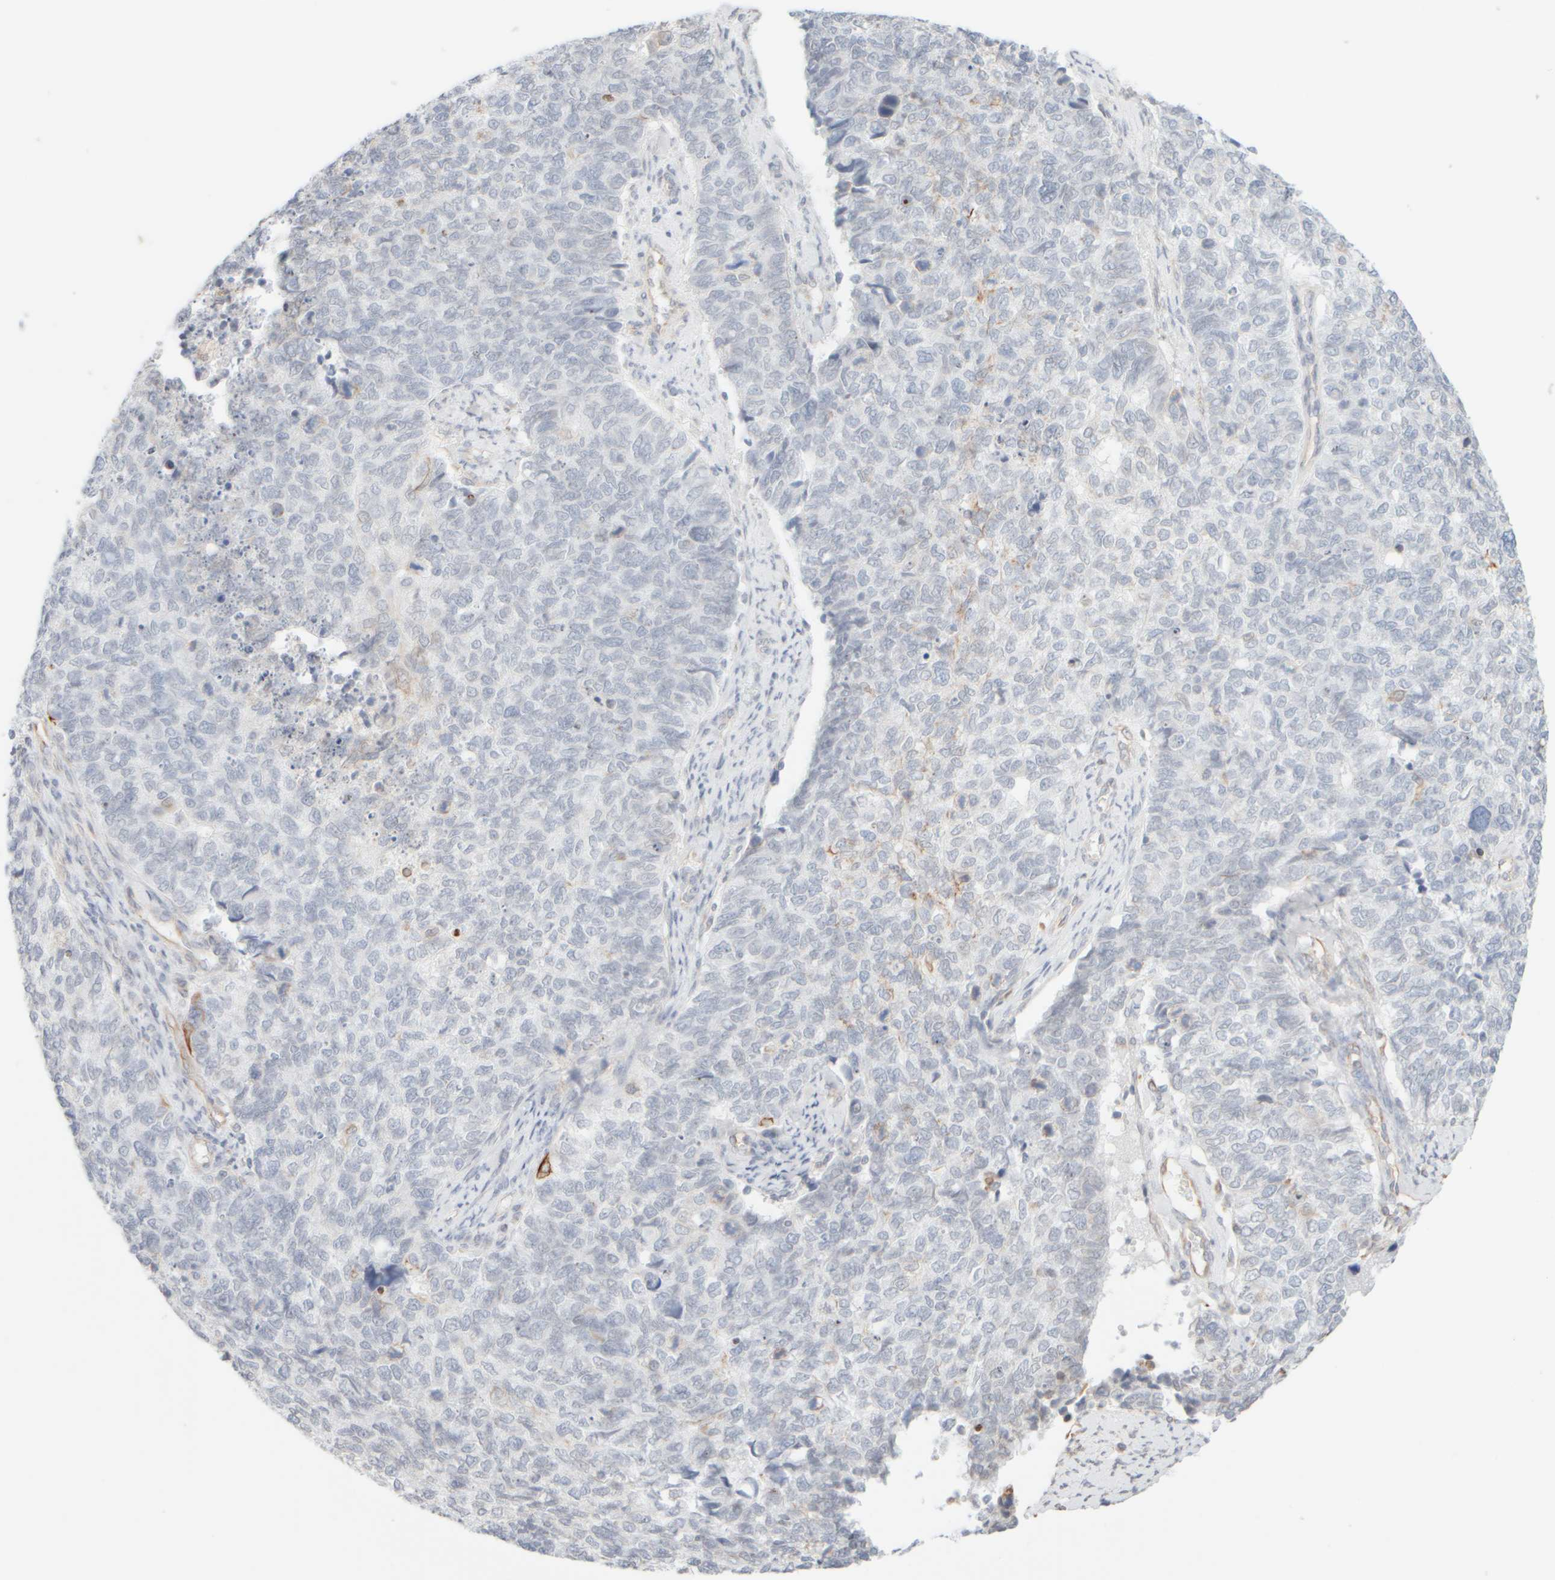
{"staining": {"intensity": "negative", "quantity": "none", "location": "none"}, "tissue": "cervical cancer", "cell_type": "Tumor cells", "image_type": "cancer", "snomed": [{"axis": "morphology", "description": "Squamous cell carcinoma, NOS"}, {"axis": "topography", "description": "Cervix"}], "caption": "A high-resolution image shows IHC staining of squamous cell carcinoma (cervical), which displays no significant positivity in tumor cells.", "gene": "KRT15", "patient": {"sex": "female", "age": 63}}